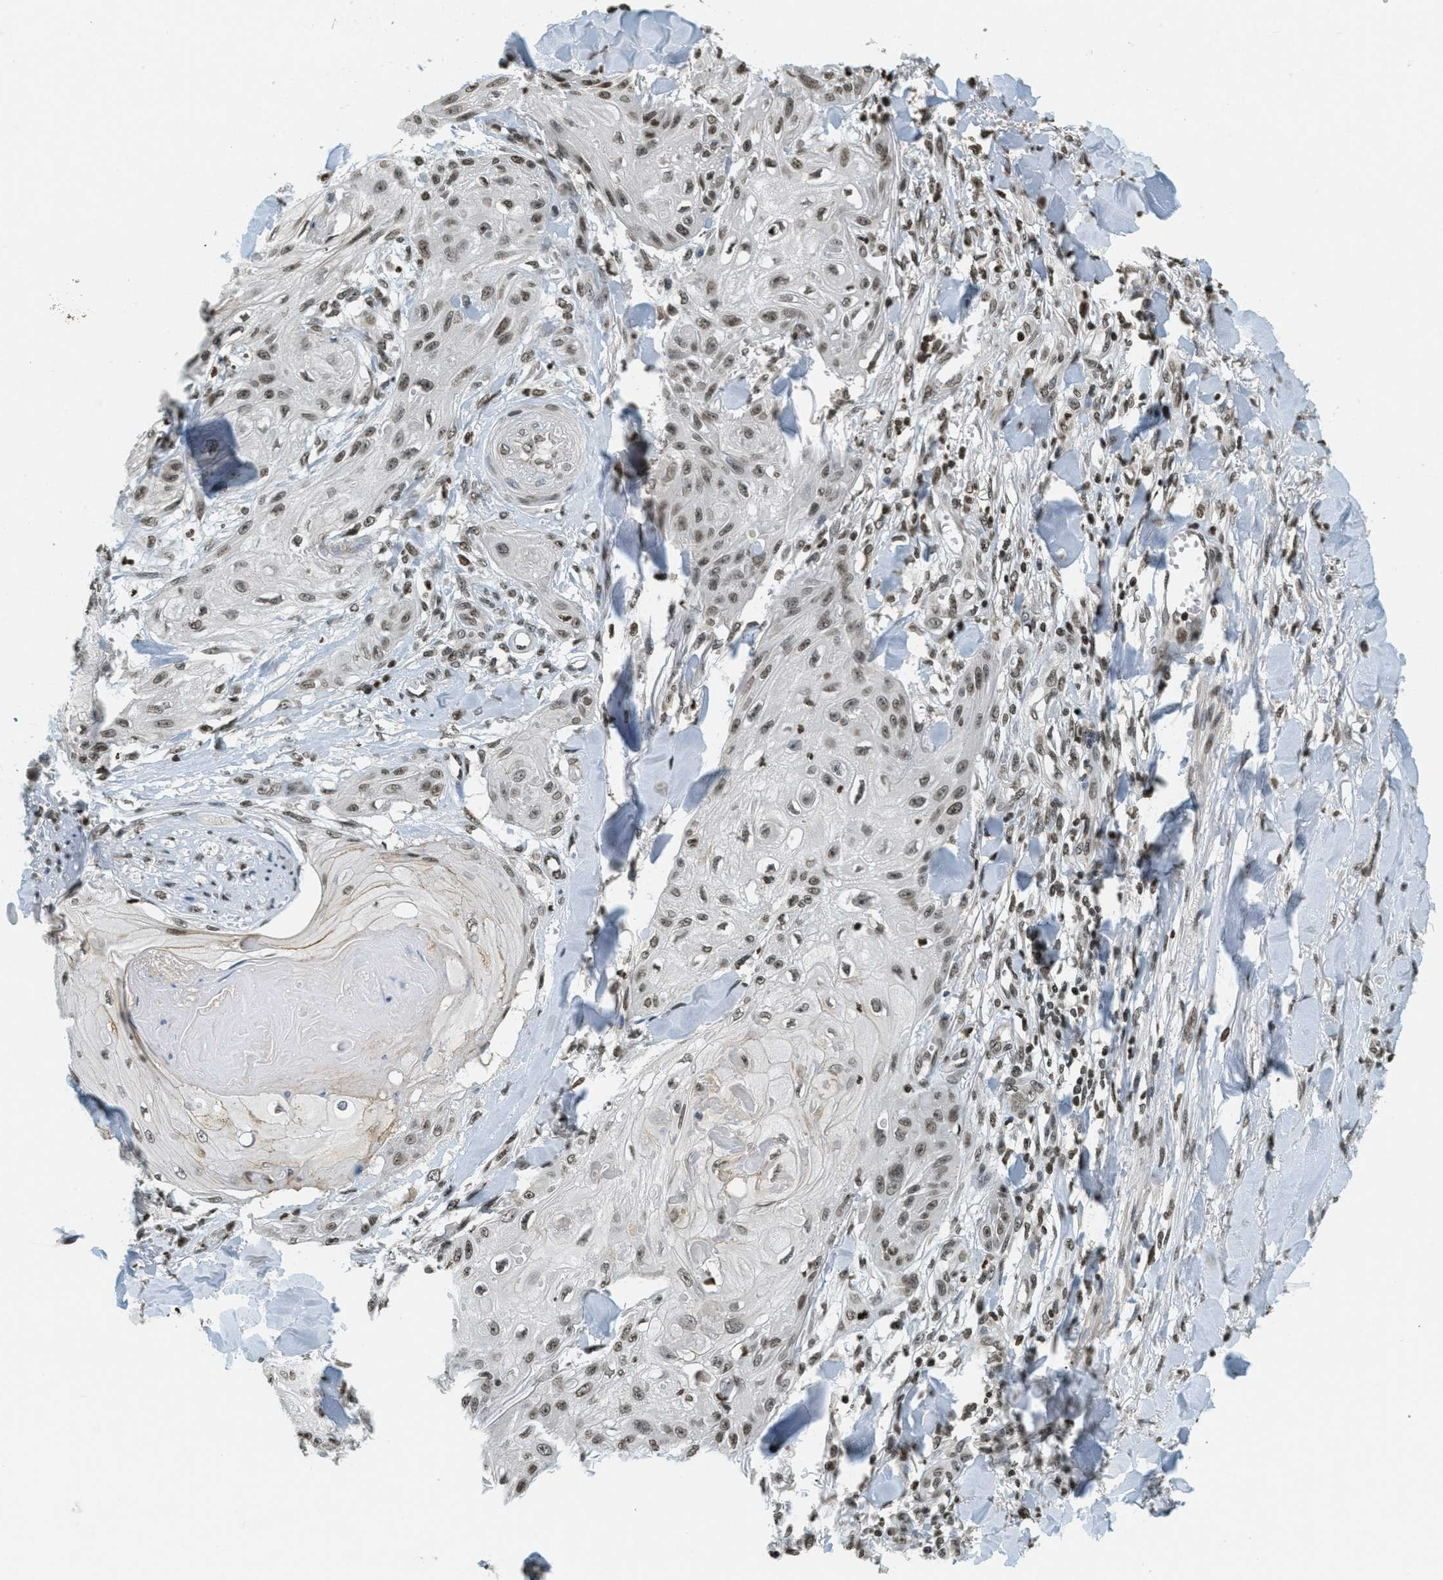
{"staining": {"intensity": "moderate", "quantity": ">75%", "location": "nuclear"}, "tissue": "skin cancer", "cell_type": "Tumor cells", "image_type": "cancer", "snomed": [{"axis": "morphology", "description": "Squamous cell carcinoma, NOS"}, {"axis": "topography", "description": "Skin"}], "caption": "Immunohistochemical staining of human skin cancer (squamous cell carcinoma) reveals moderate nuclear protein expression in about >75% of tumor cells.", "gene": "LDB2", "patient": {"sex": "male", "age": 74}}